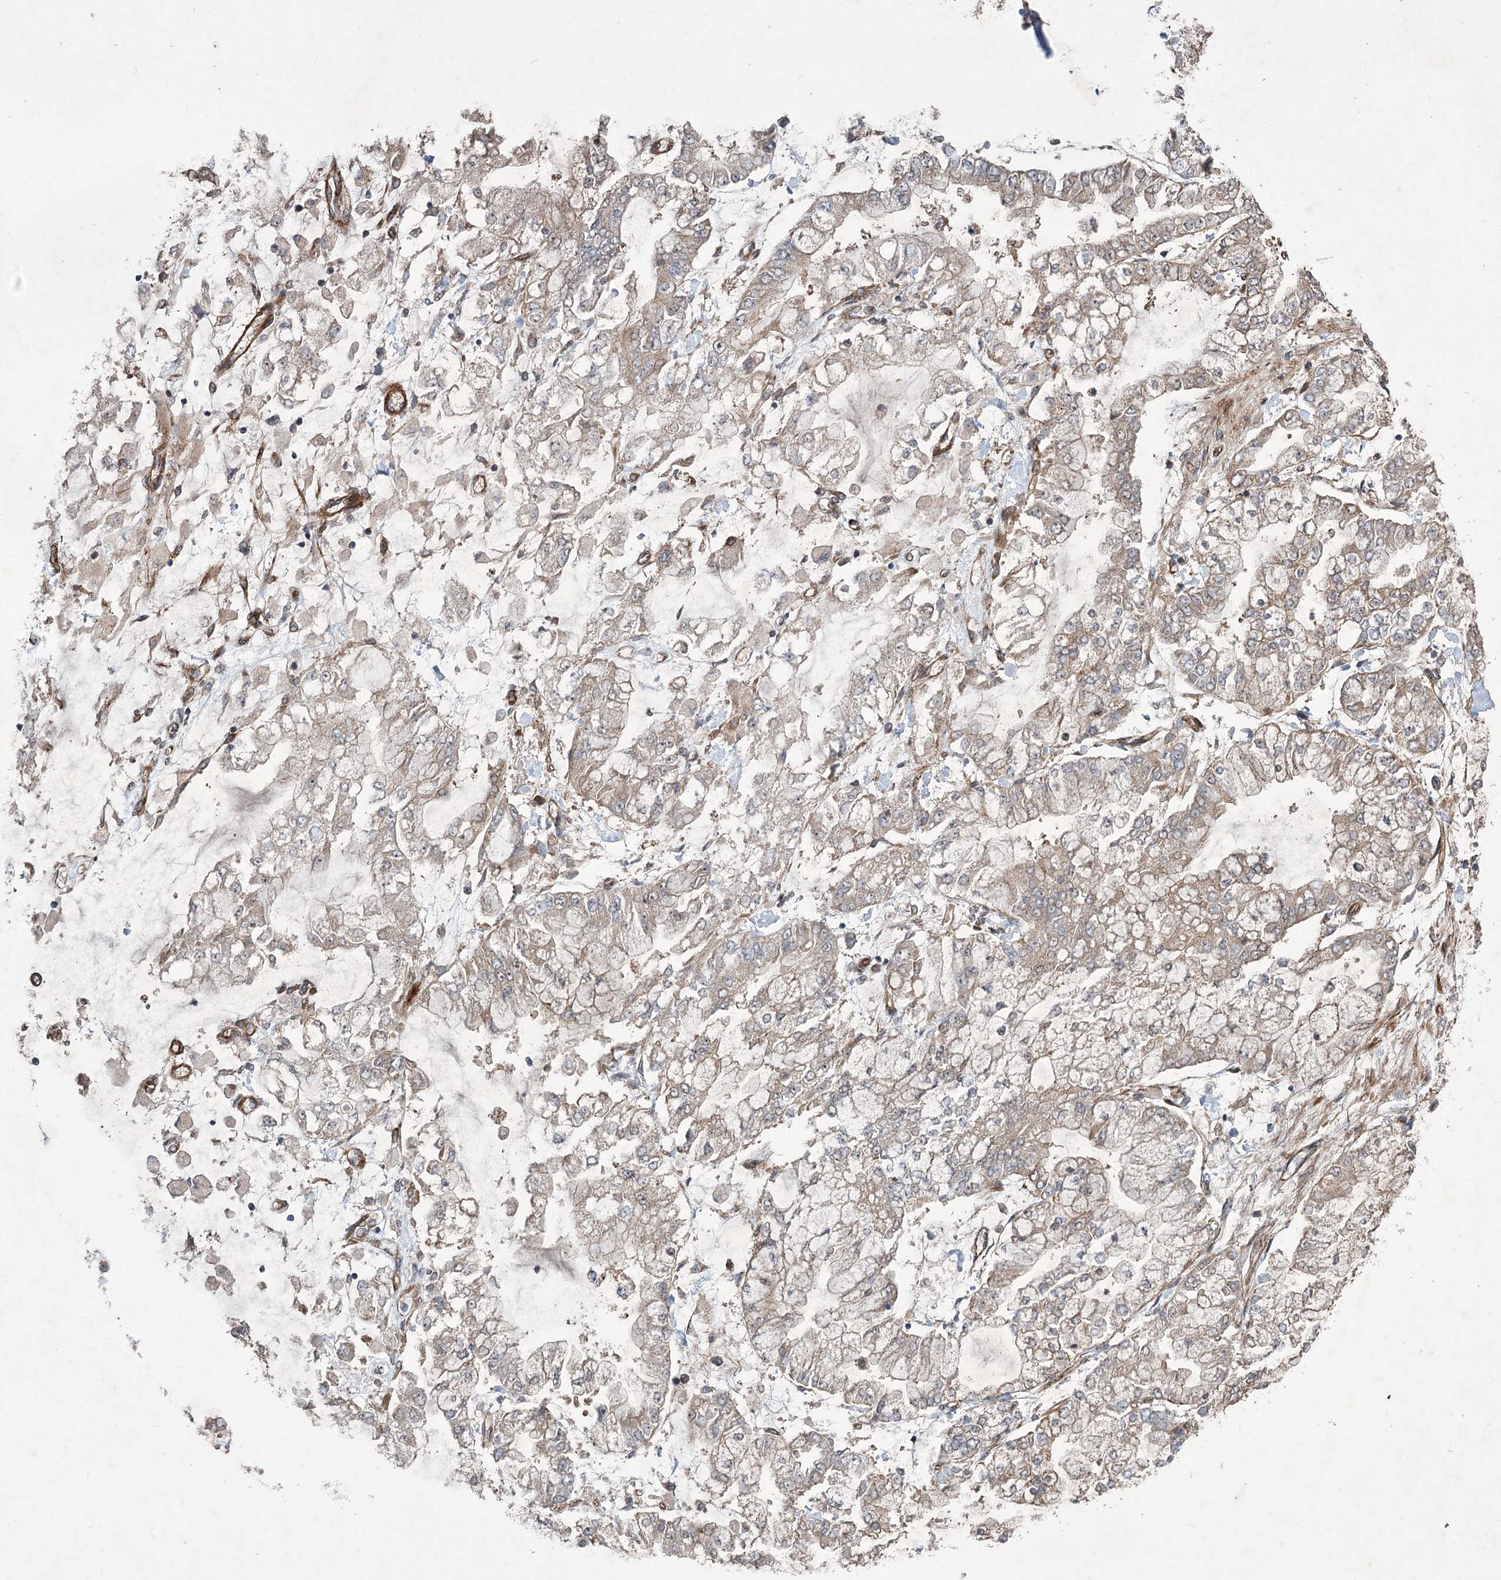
{"staining": {"intensity": "weak", "quantity": "25%-75%", "location": "cytoplasmic/membranous"}, "tissue": "stomach cancer", "cell_type": "Tumor cells", "image_type": "cancer", "snomed": [{"axis": "morphology", "description": "Normal tissue, NOS"}, {"axis": "morphology", "description": "Adenocarcinoma, NOS"}, {"axis": "topography", "description": "Stomach, upper"}, {"axis": "topography", "description": "Stomach"}], "caption": "Tumor cells display low levels of weak cytoplasmic/membranous expression in approximately 25%-75% of cells in human stomach cancer. The staining was performed using DAB, with brown indicating positive protein expression. Nuclei are stained blue with hematoxylin.", "gene": "SERINC5", "patient": {"sex": "male", "age": 76}}